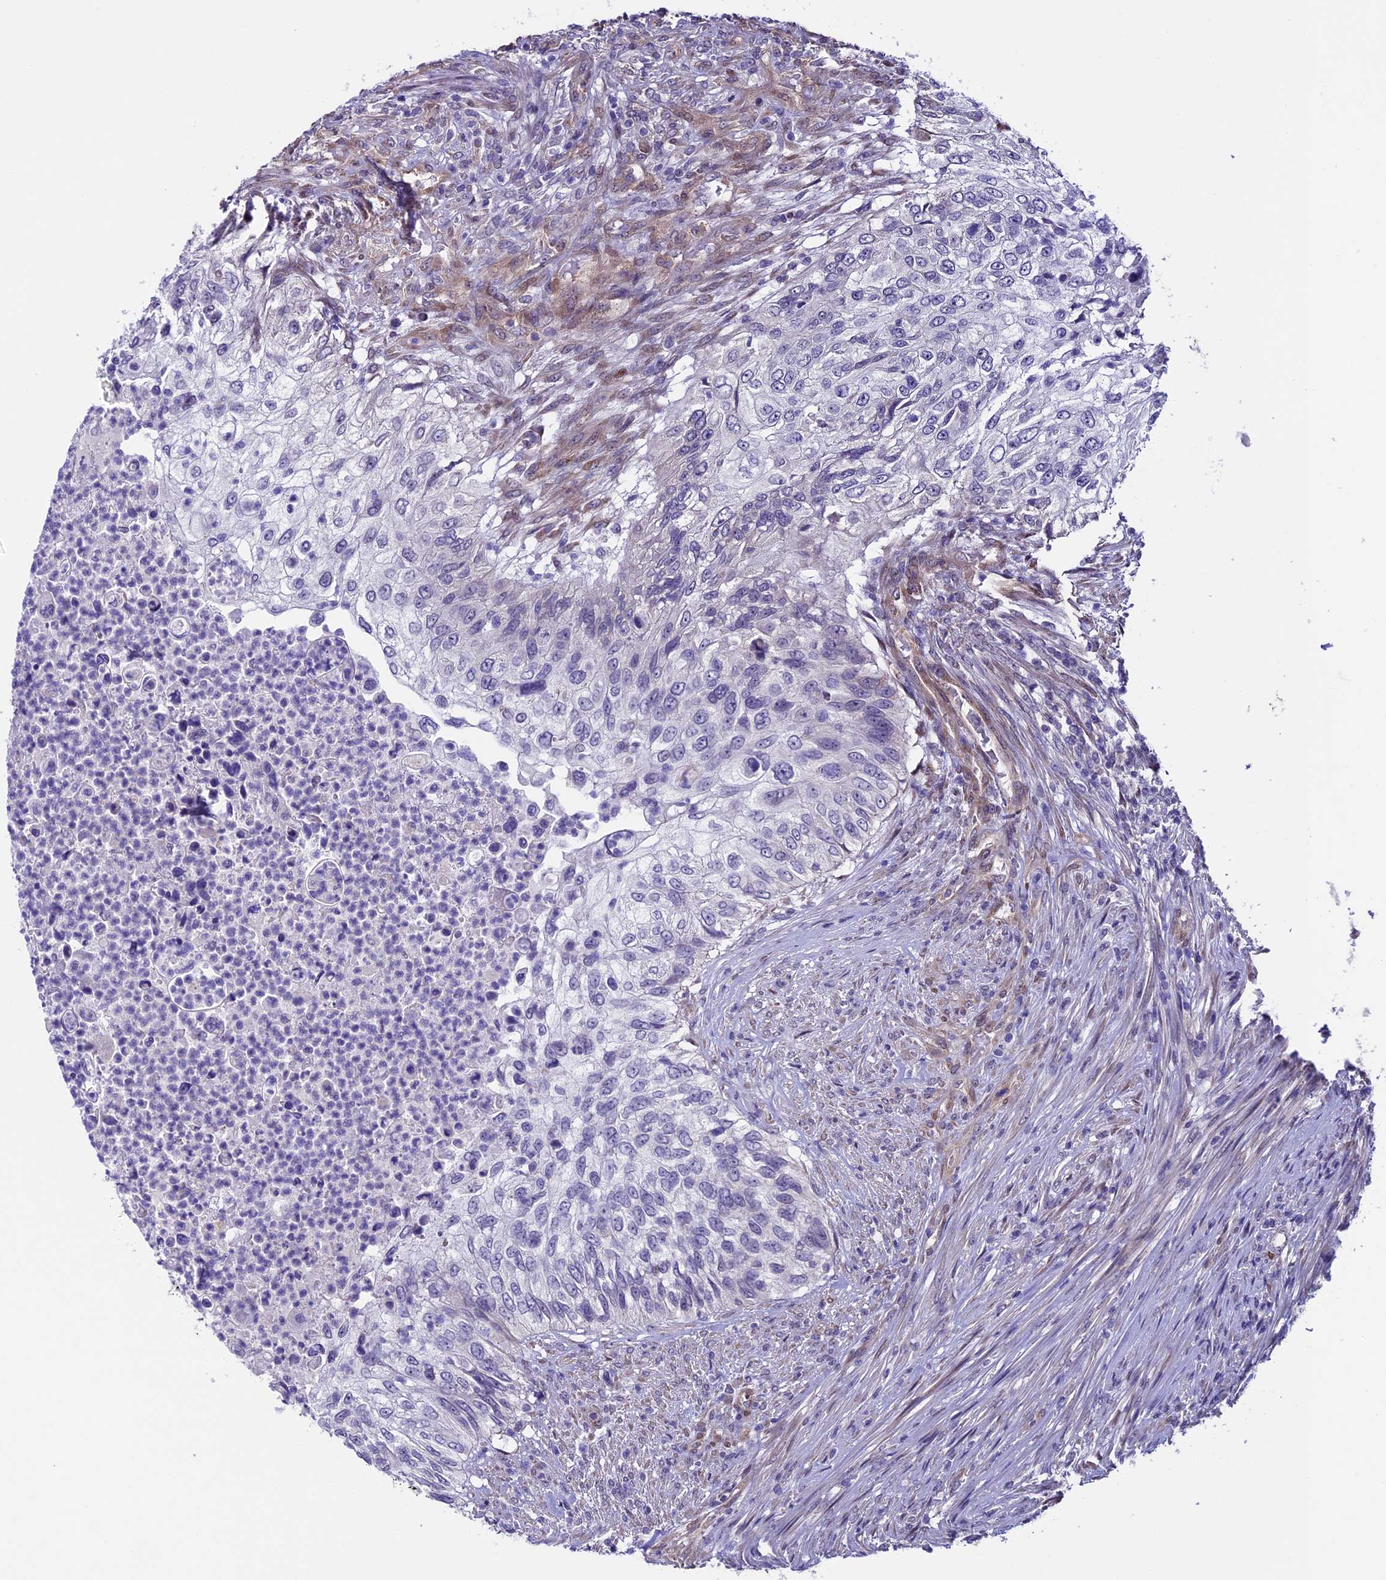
{"staining": {"intensity": "negative", "quantity": "none", "location": "none"}, "tissue": "urothelial cancer", "cell_type": "Tumor cells", "image_type": "cancer", "snomed": [{"axis": "morphology", "description": "Urothelial carcinoma, High grade"}, {"axis": "topography", "description": "Urinary bladder"}], "caption": "Micrograph shows no significant protein expression in tumor cells of urothelial cancer. Brightfield microscopy of IHC stained with DAB (brown) and hematoxylin (blue), captured at high magnification.", "gene": "TMEM171", "patient": {"sex": "female", "age": 60}}